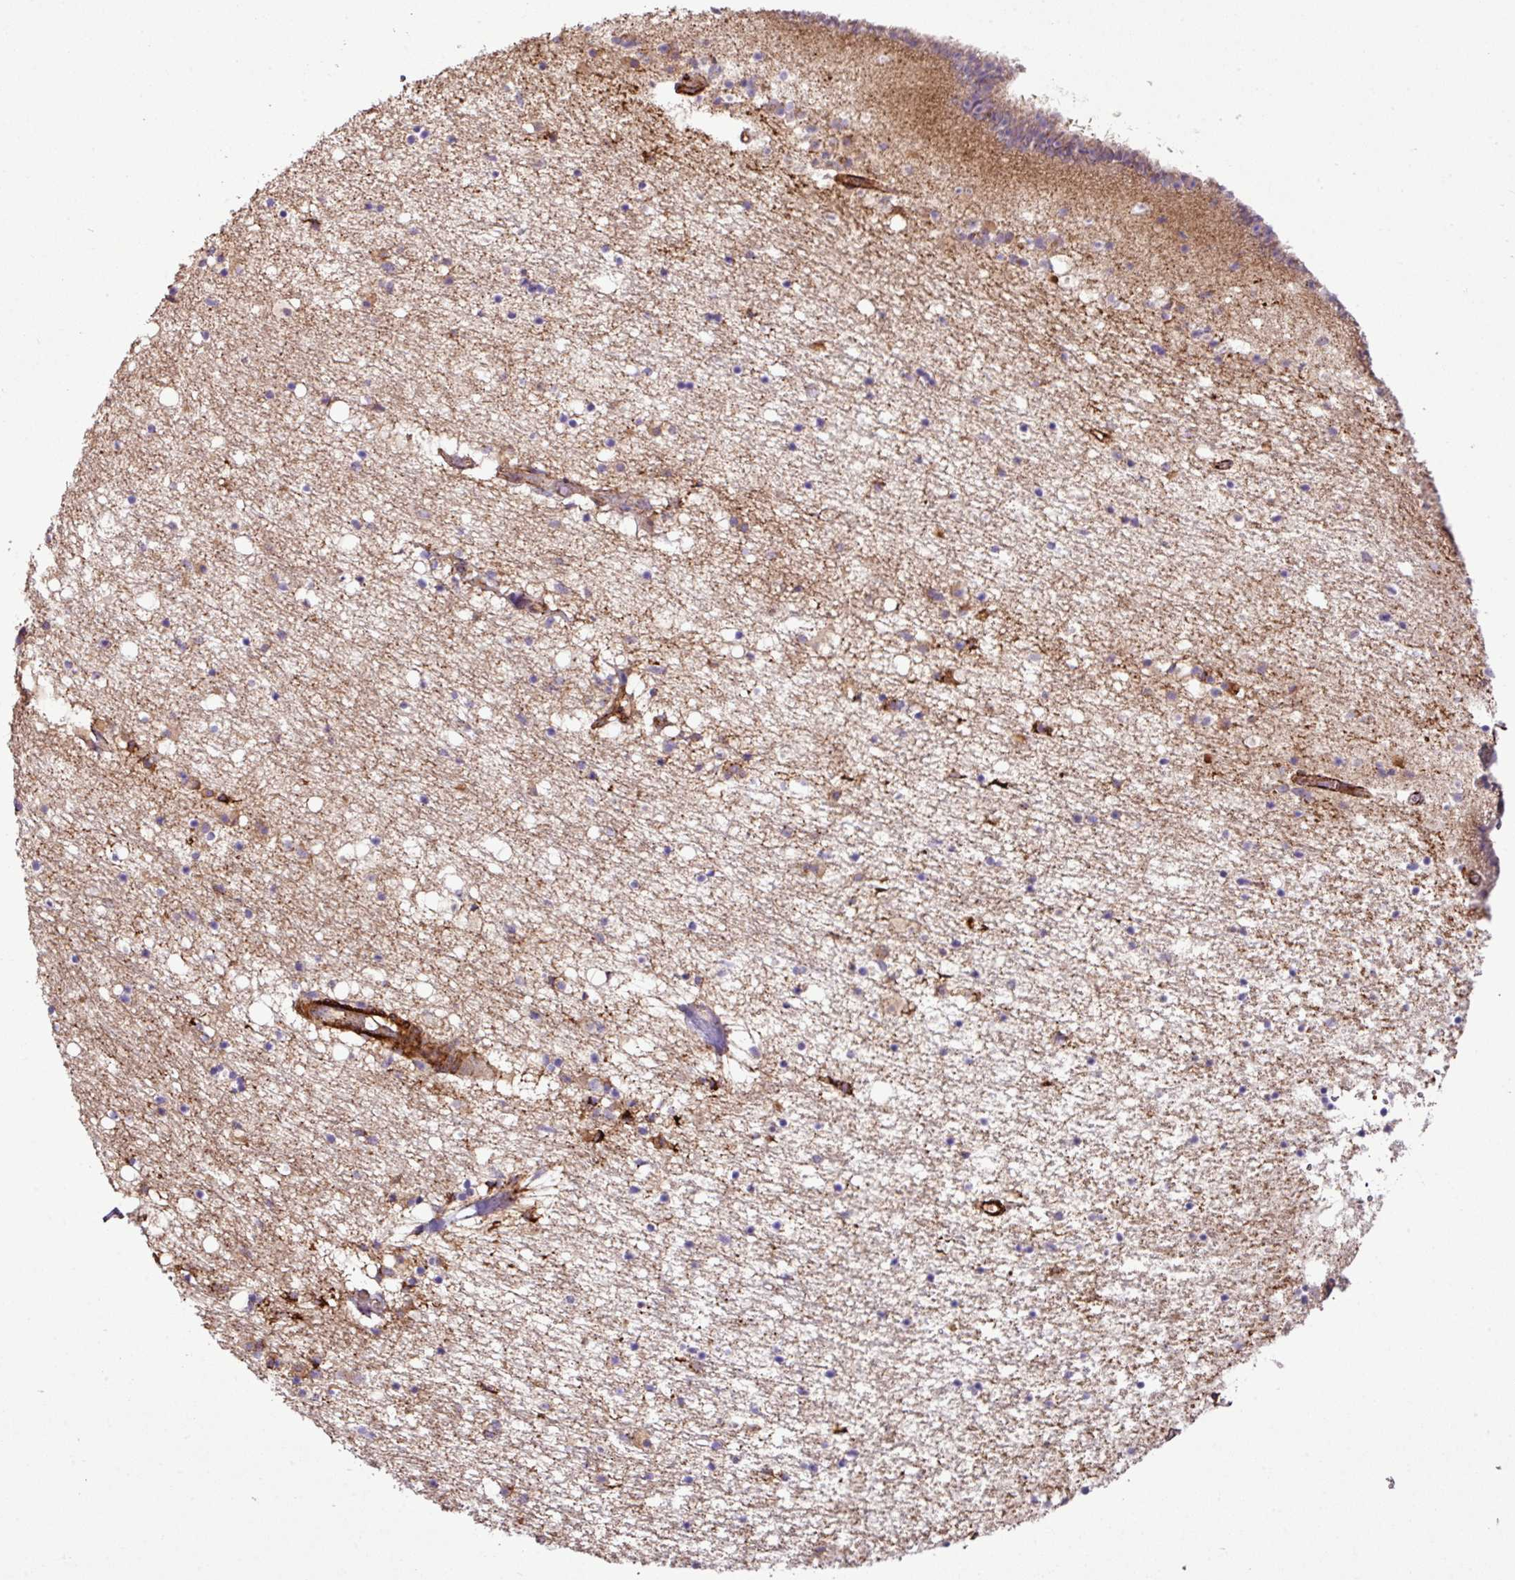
{"staining": {"intensity": "moderate", "quantity": "25%-75%", "location": "cytoplasmic/membranous"}, "tissue": "caudate", "cell_type": "Glial cells", "image_type": "normal", "snomed": [{"axis": "morphology", "description": "Normal tissue, NOS"}, {"axis": "topography", "description": "Lateral ventricle wall"}], "caption": "A brown stain highlights moderate cytoplasmic/membranous staining of a protein in glial cells of unremarkable caudate. The staining was performed using DAB to visualize the protein expression in brown, while the nuclei were stained in blue with hematoxylin (Magnification: 20x).", "gene": "FAM47E", "patient": {"sex": "male", "age": 58}}